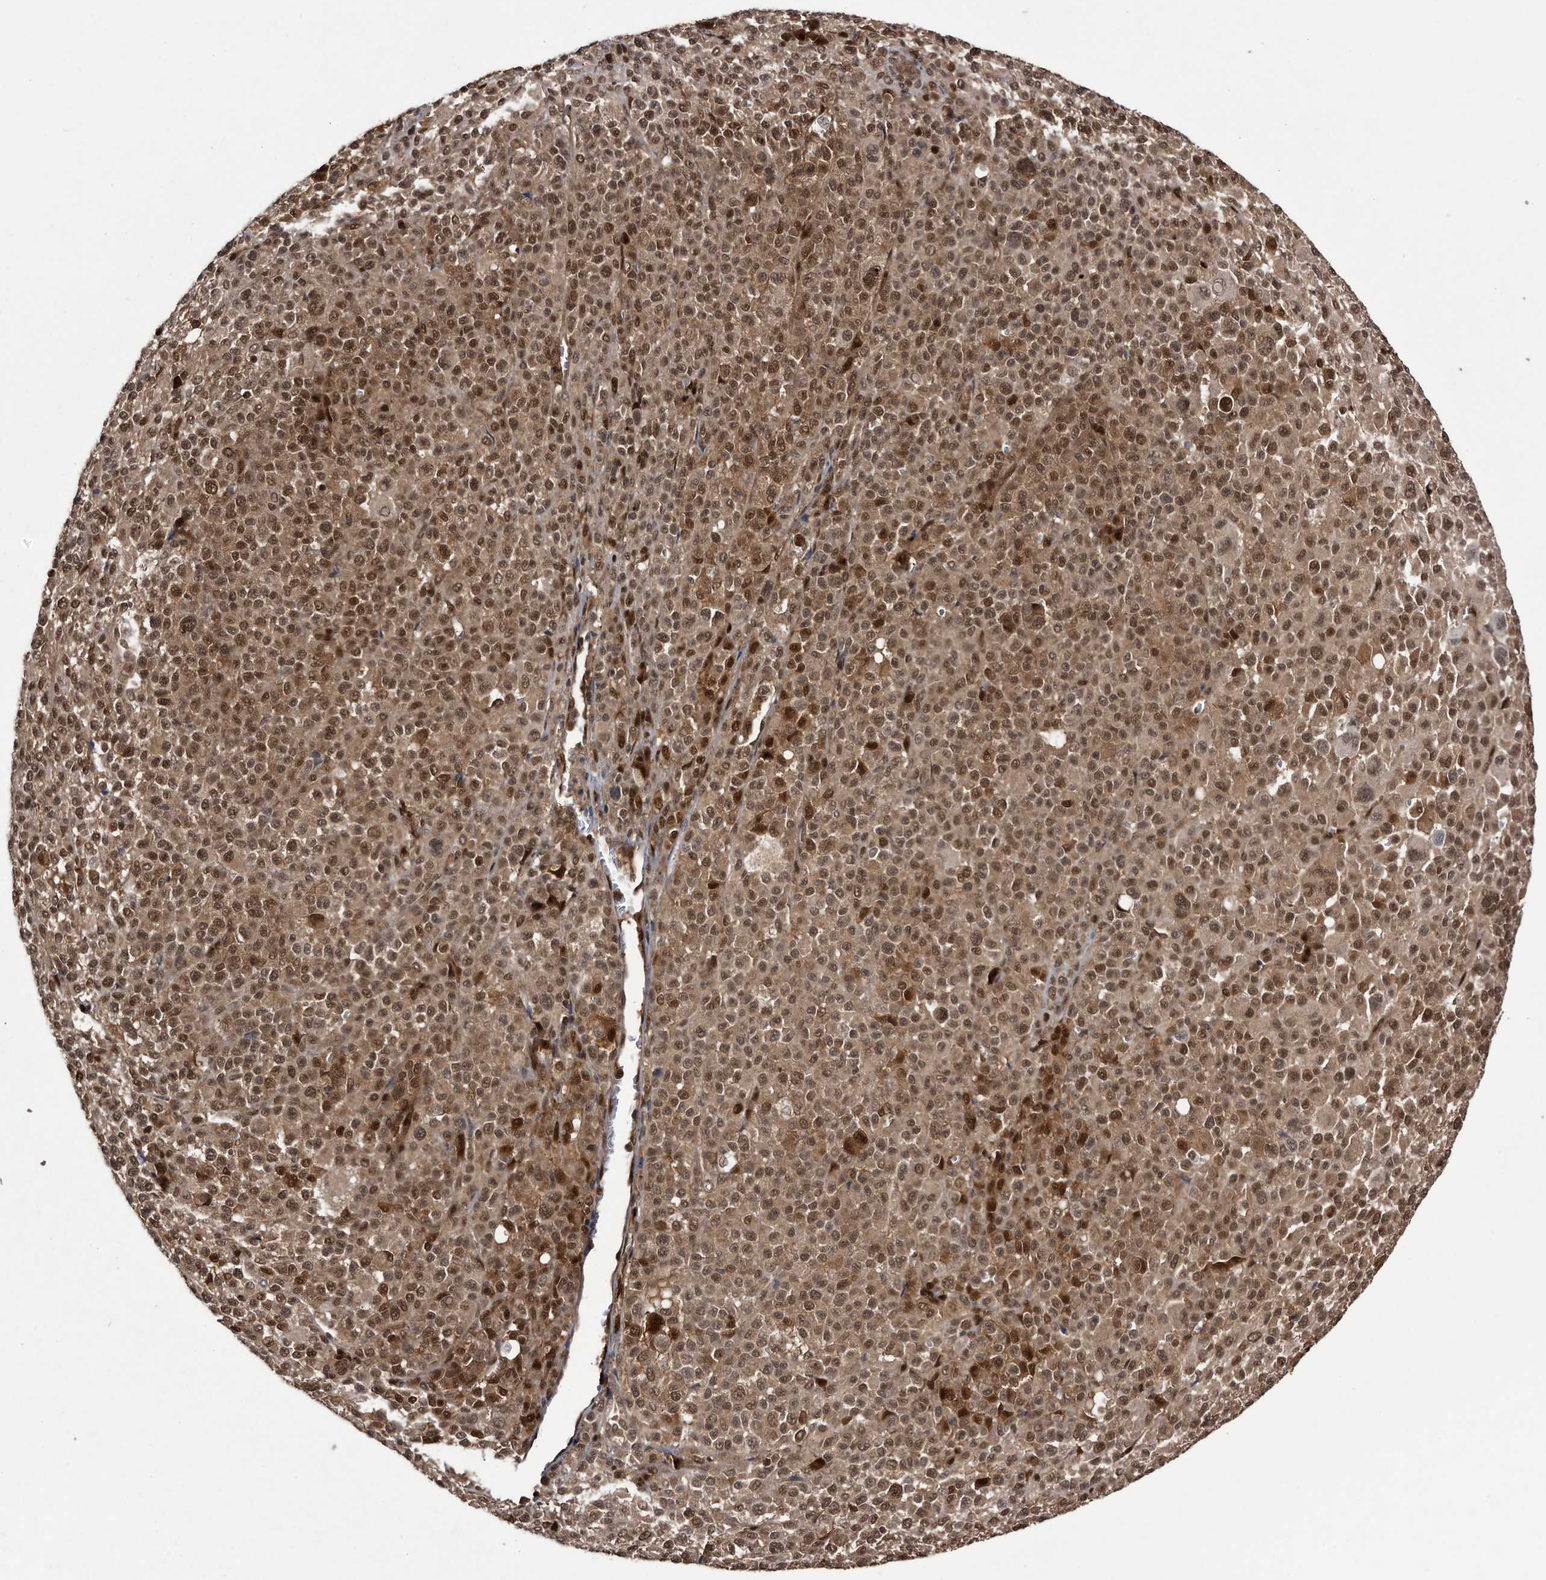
{"staining": {"intensity": "moderate", "quantity": ">75%", "location": "cytoplasmic/membranous,nuclear"}, "tissue": "melanoma", "cell_type": "Tumor cells", "image_type": "cancer", "snomed": [{"axis": "morphology", "description": "Malignant melanoma, Metastatic site"}, {"axis": "topography", "description": "Skin"}], "caption": "There is medium levels of moderate cytoplasmic/membranous and nuclear positivity in tumor cells of malignant melanoma (metastatic site), as demonstrated by immunohistochemical staining (brown color).", "gene": "RAD23B", "patient": {"sex": "female", "age": 74}}